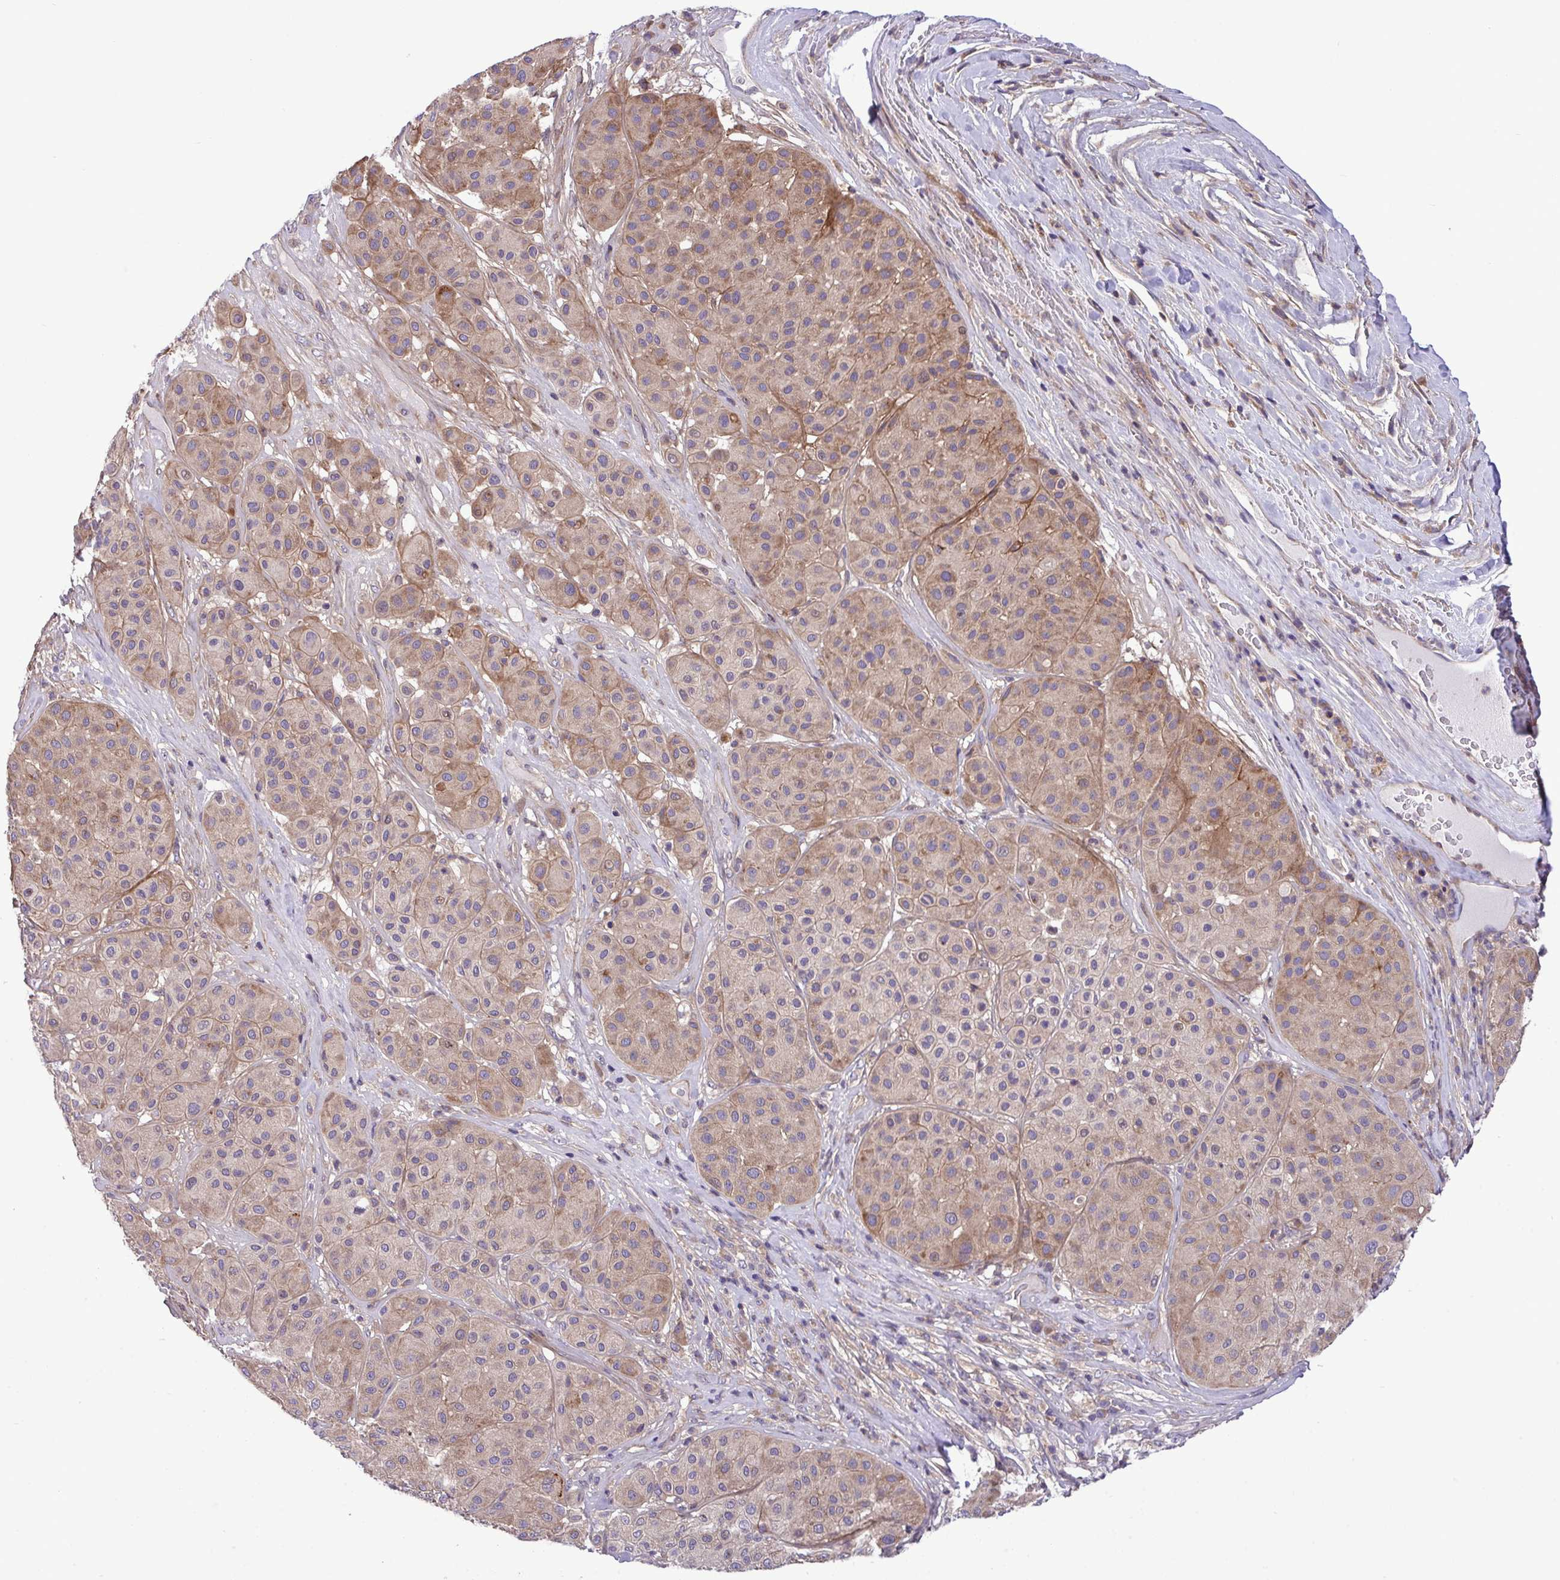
{"staining": {"intensity": "weak", "quantity": ">75%", "location": "cytoplasmic/membranous"}, "tissue": "melanoma", "cell_type": "Tumor cells", "image_type": "cancer", "snomed": [{"axis": "morphology", "description": "Malignant melanoma, Metastatic site"}, {"axis": "topography", "description": "Smooth muscle"}], "caption": "Weak cytoplasmic/membranous expression is seen in about >75% of tumor cells in malignant melanoma (metastatic site). Immunohistochemistry (ihc) stains the protein of interest in brown and the nuclei are stained blue.", "gene": "GRB14", "patient": {"sex": "male", "age": 41}}